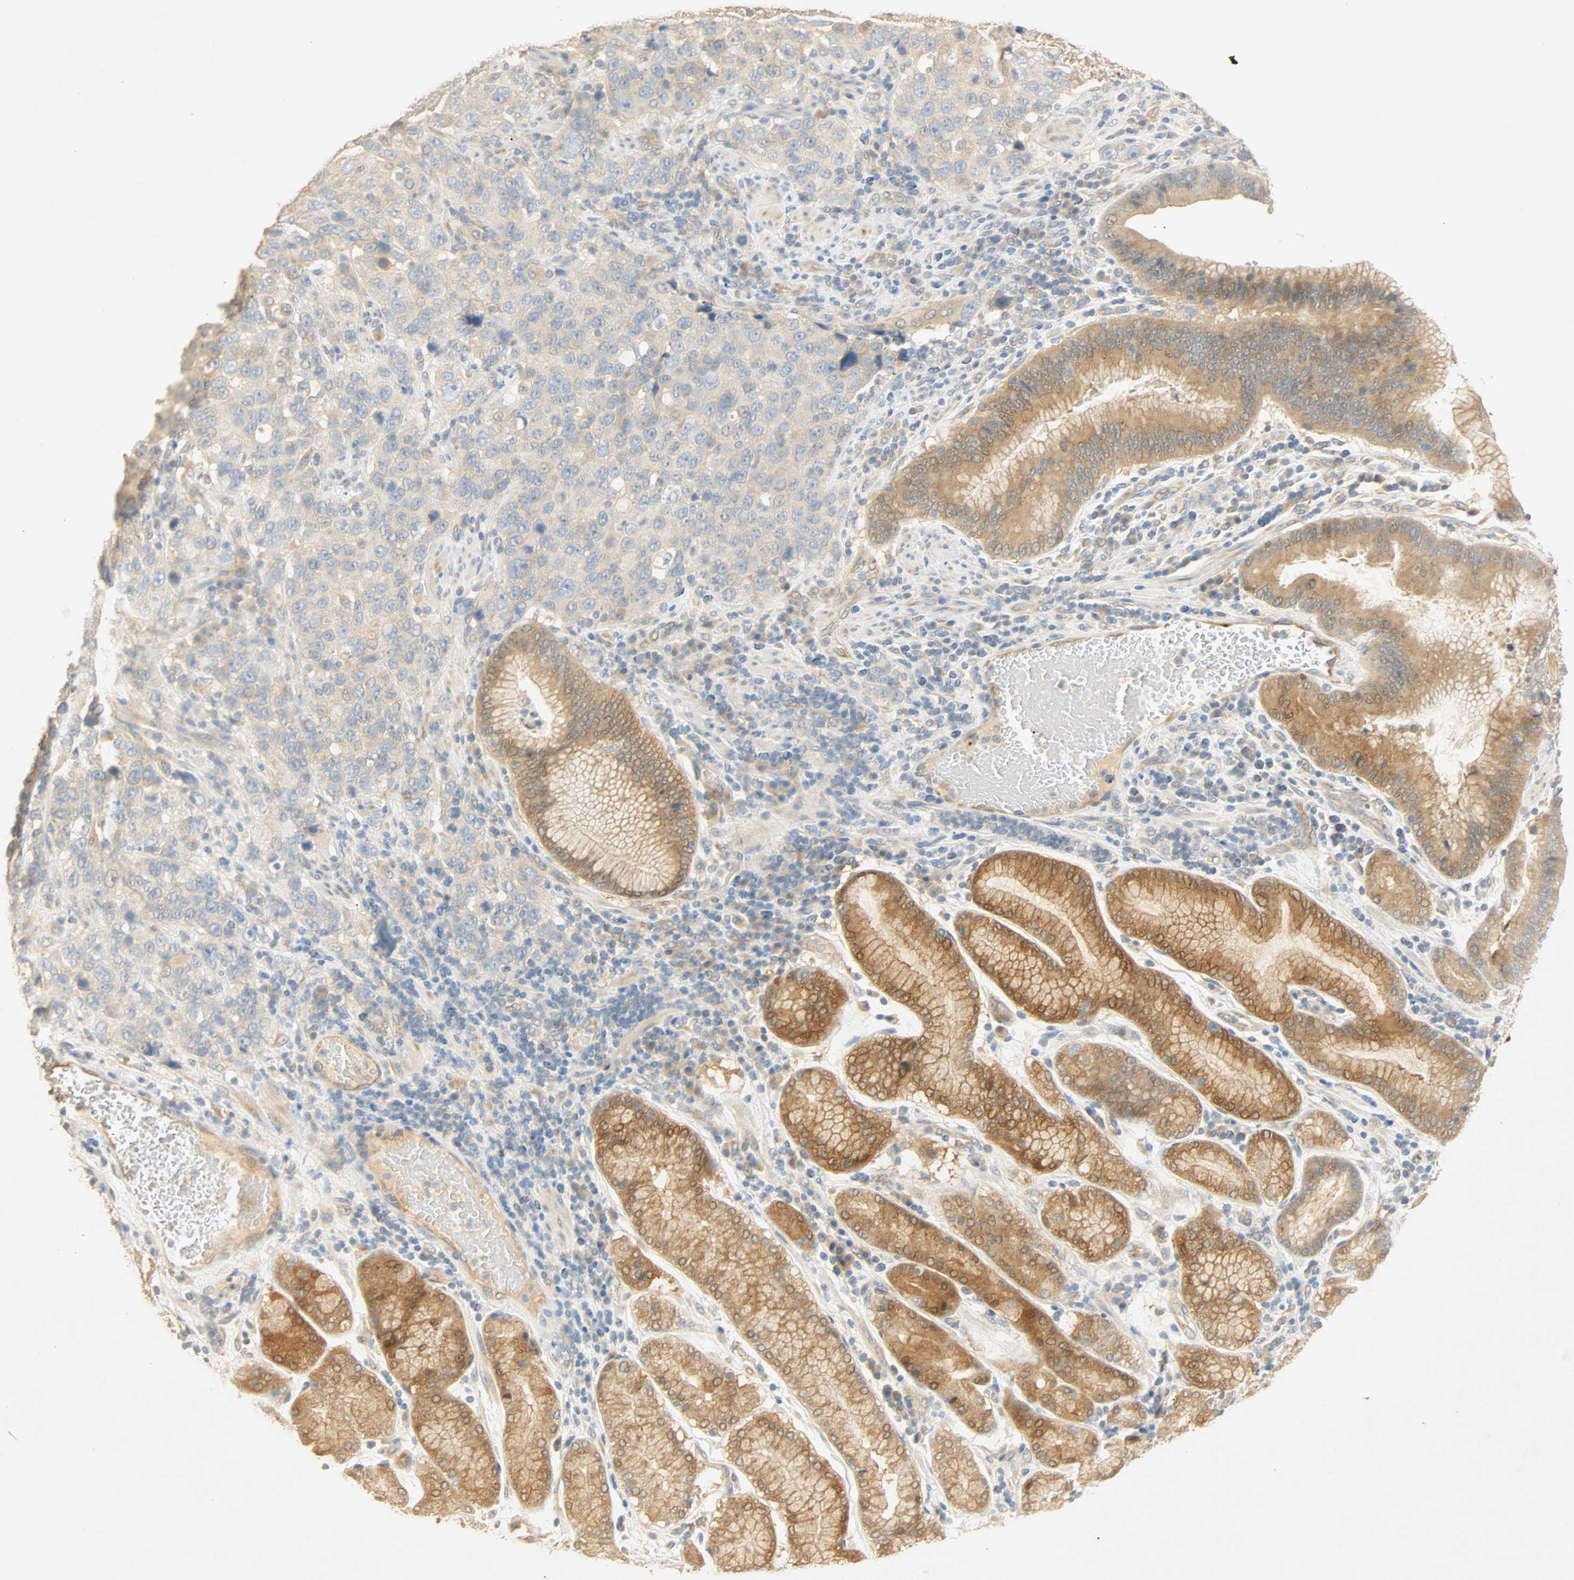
{"staining": {"intensity": "negative", "quantity": "none", "location": "none"}, "tissue": "stomach cancer", "cell_type": "Tumor cells", "image_type": "cancer", "snomed": [{"axis": "morphology", "description": "Normal tissue, NOS"}, {"axis": "morphology", "description": "Adenocarcinoma, NOS"}, {"axis": "topography", "description": "Stomach"}], "caption": "Tumor cells show no significant expression in stomach cancer (adenocarcinoma).", "gene": "SELENBP1", "patient": {"sex": "male", "age": 48}}